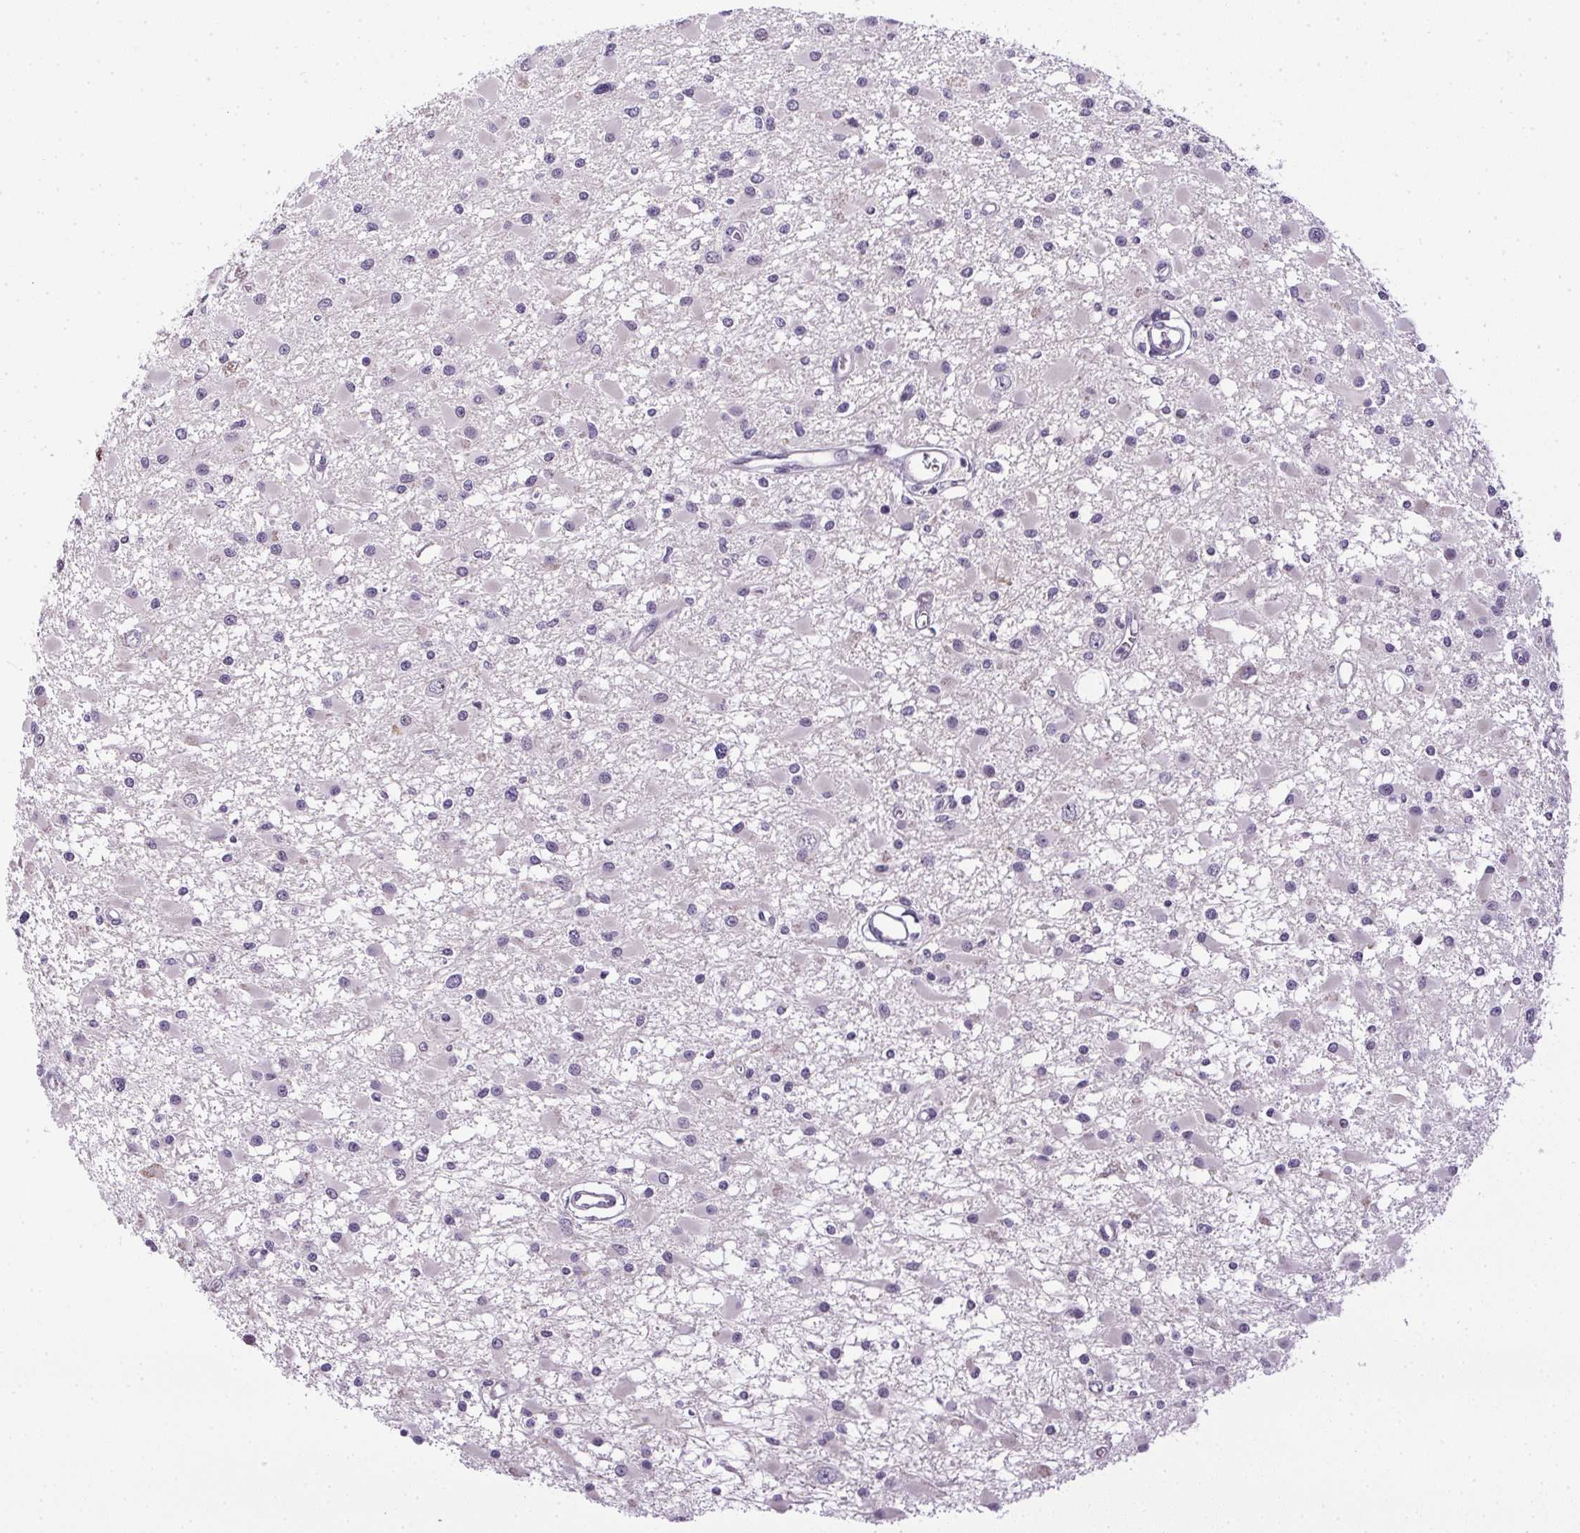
{"staining": {"intensity": "negative", "quantity": "none", "location": "none"}, "tissue": "glioma", "cell_type": "Tumor cells", "image_type": "cancer", "snomed": [{"axis": "morphology", "description": "Glioma, malignant, High grade"}, {"axis": "topography", "description": "Brain"}], "caption": "Immunohistochemical staining of human glioma displays no significant expression in tumor cells.", "gene": "GSDMC", "patient": {"sex": "male", "age": 54}}